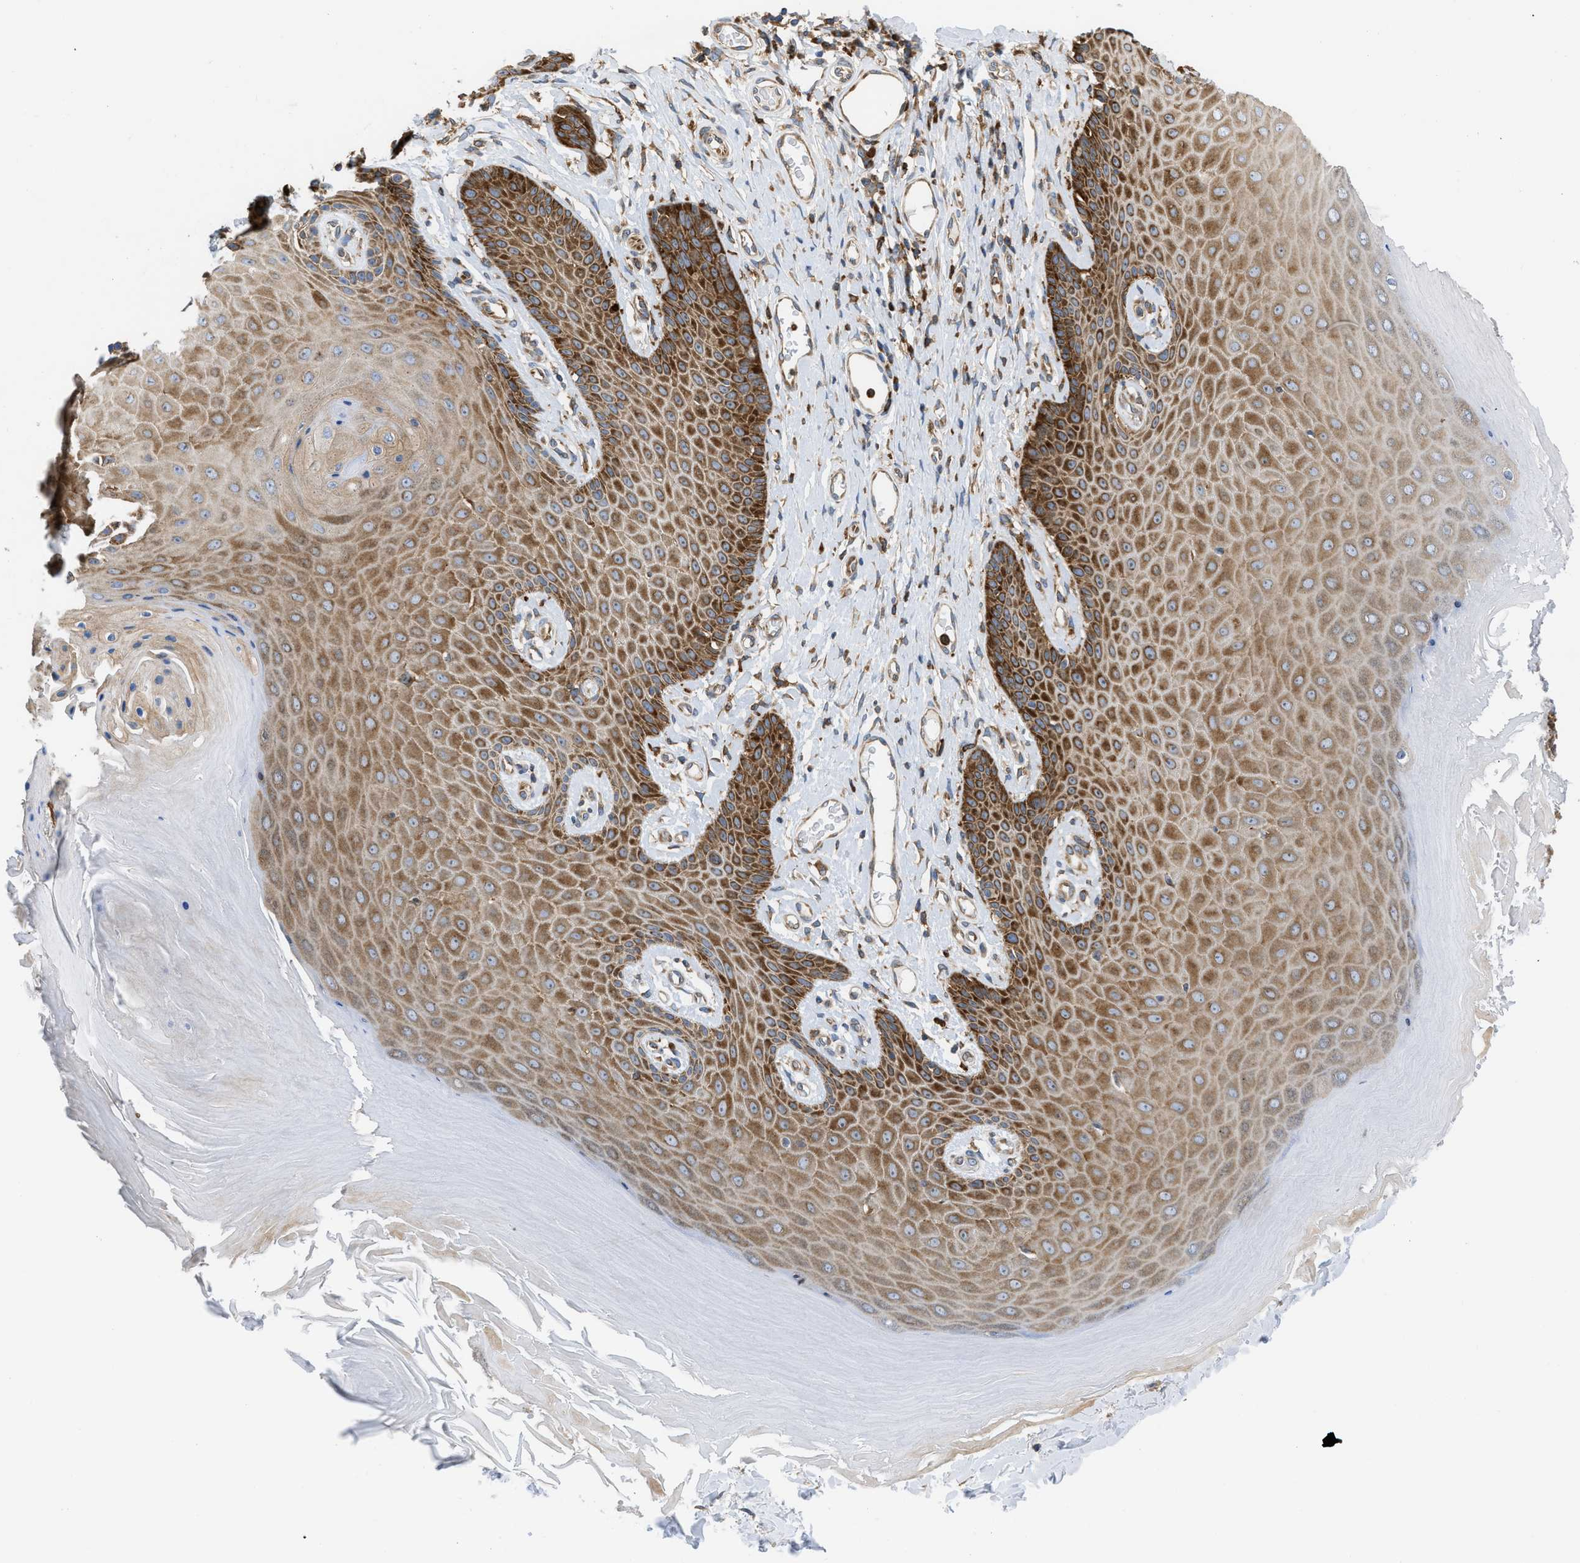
{"staining": {"intensity": "moderate", "quantity": ">75%", "location": "cytoplasmic/membranous"}, "tissue": "skin", "cell_type": "Epidermal cells", "image_type": "normal", "snomed": [{"axis": "morphology", "description": "Normal tissue, NOS"}, {"axis": "topography", "description": "Vulva"}], "caption": "Skin was stained to show a protein in brown. There is medium levels of moderate cytoplasmic/membranous expression in approximately >75% of epidermal cells. (DAB (3,3'-diaminobenzidine) IHC, brown staining for protein, blue staining for nuclei).", "gene": "GPAT4", "patient": {"sex": "female", "age": 73}}